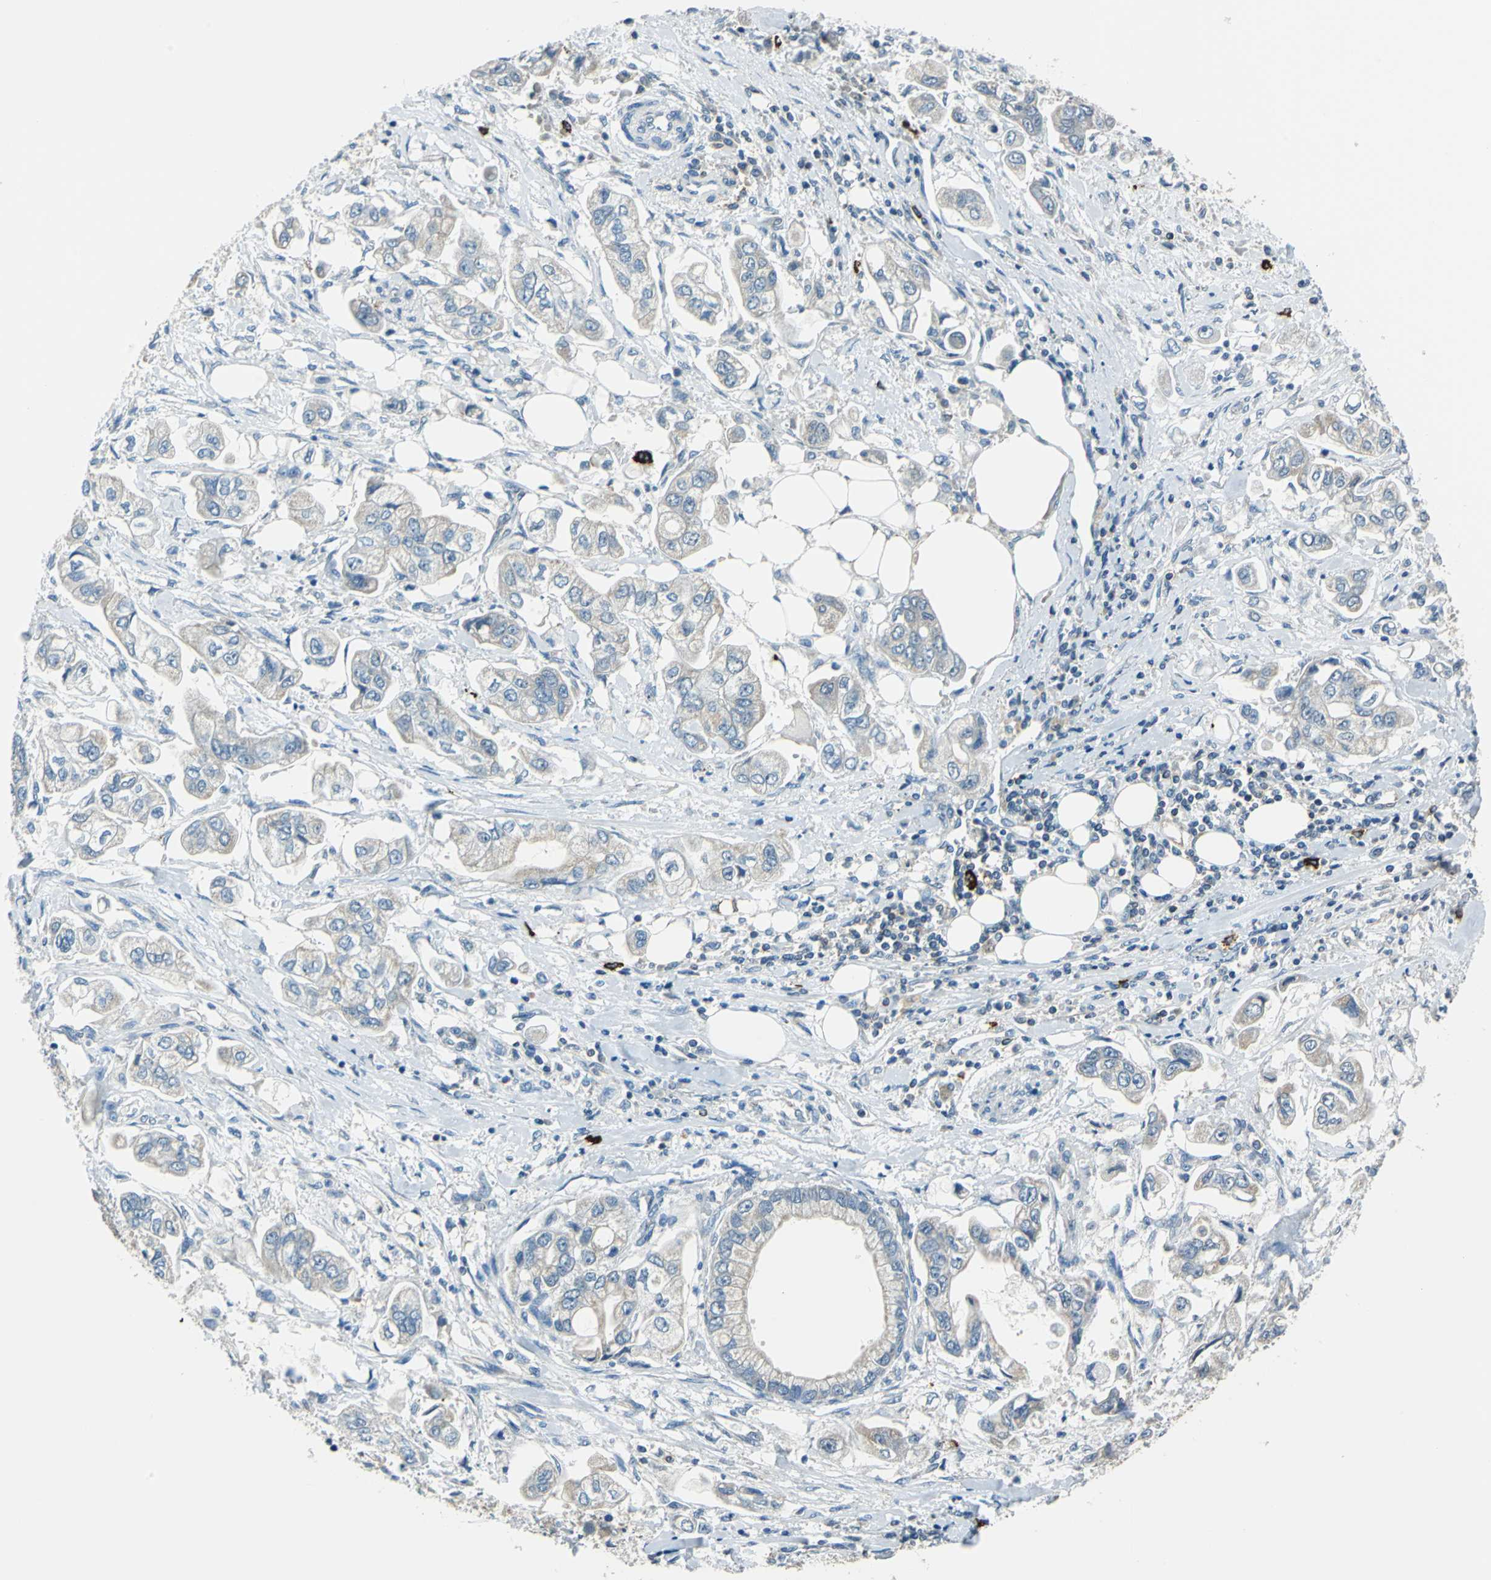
{"staining": {"intensity": "weak", "quantity": "25%-75%", "location": "cytoplasmic/membranous"}, "tissue": "stomach cancer", "cell_type": "Tumor cells", "image_type": "cancer", "snomed": [{"axis": "morphology", "description": "Adenocarcinoma, NOS"}, {"axis": "topography", "description": "Stomach"}], "caption": "An immunohistochemistry (IHC) micrograph of neoplastic tissue is shown. Protein staining in brown shows weak cytoplasmic/membranous positivity in stomach adenocarcinoma within tumor cells.", "gene": "CPA3", "patient": {"sex": "male", "age": 62}}